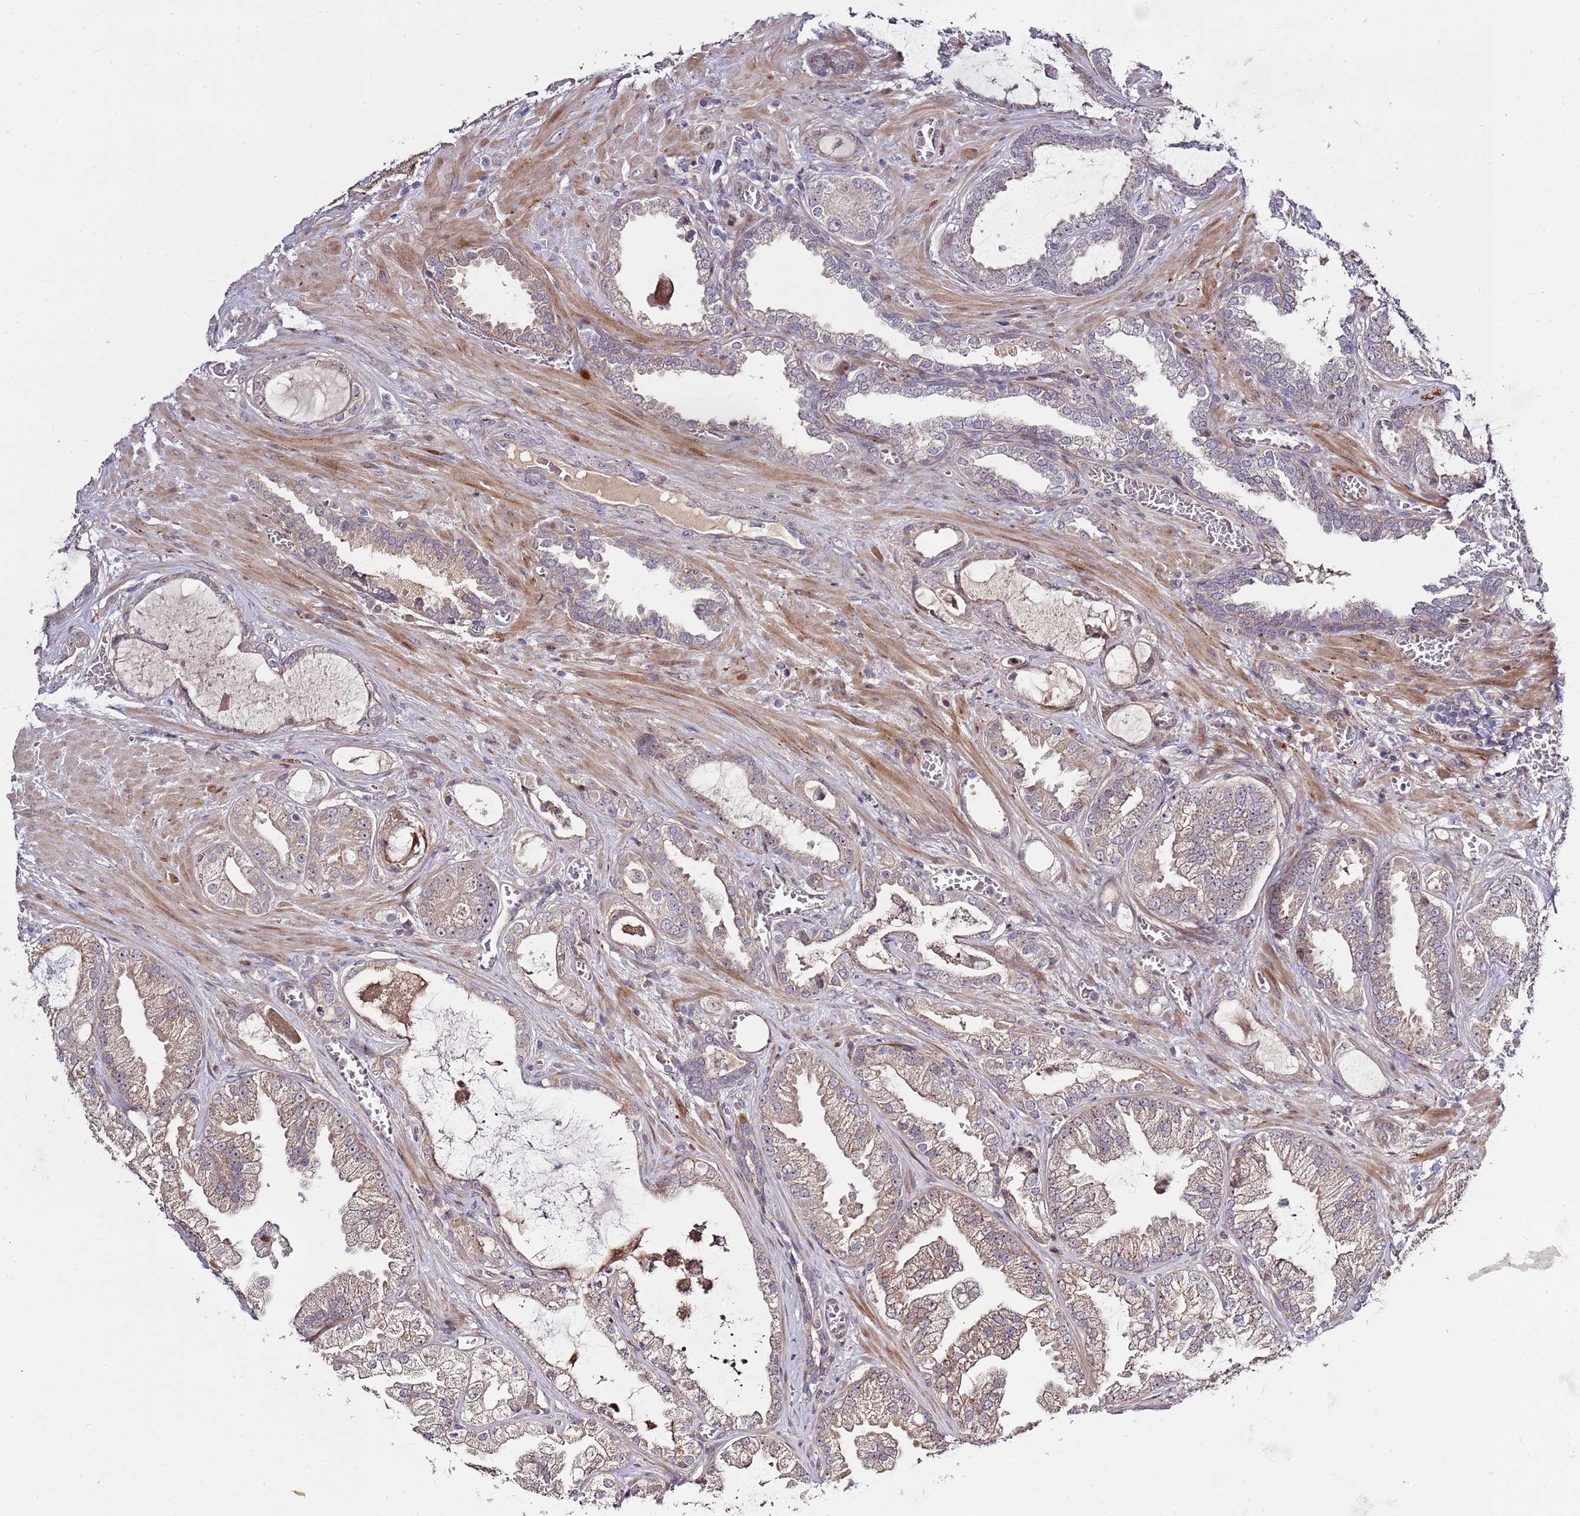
{"staining": {"intensity": "weak", "quantity": "25%-75%", "location": "cytoplasmic/membranous"}, "tissue": "prostate cancer", "cell_type": "Tumor cells", "image_type": "cancer", "snomed": [{"axis": "morphology", "description": "Adenocarcinoma, Low grade"}, {"axis": "topography", "description": "Prostate"}], "caption": "Weak cytoplasmic/membranous staining is appreciated in approximately 25%-75% of tumor cells in low-grade adenocarcinoma (prostate). (DAB (3,3'-diaminobenzidine) = brown stain, brightfield microscopy at high magnification).", "gene": "SYNDIG1L", "patient": {"sex": "male", "age": 57}}